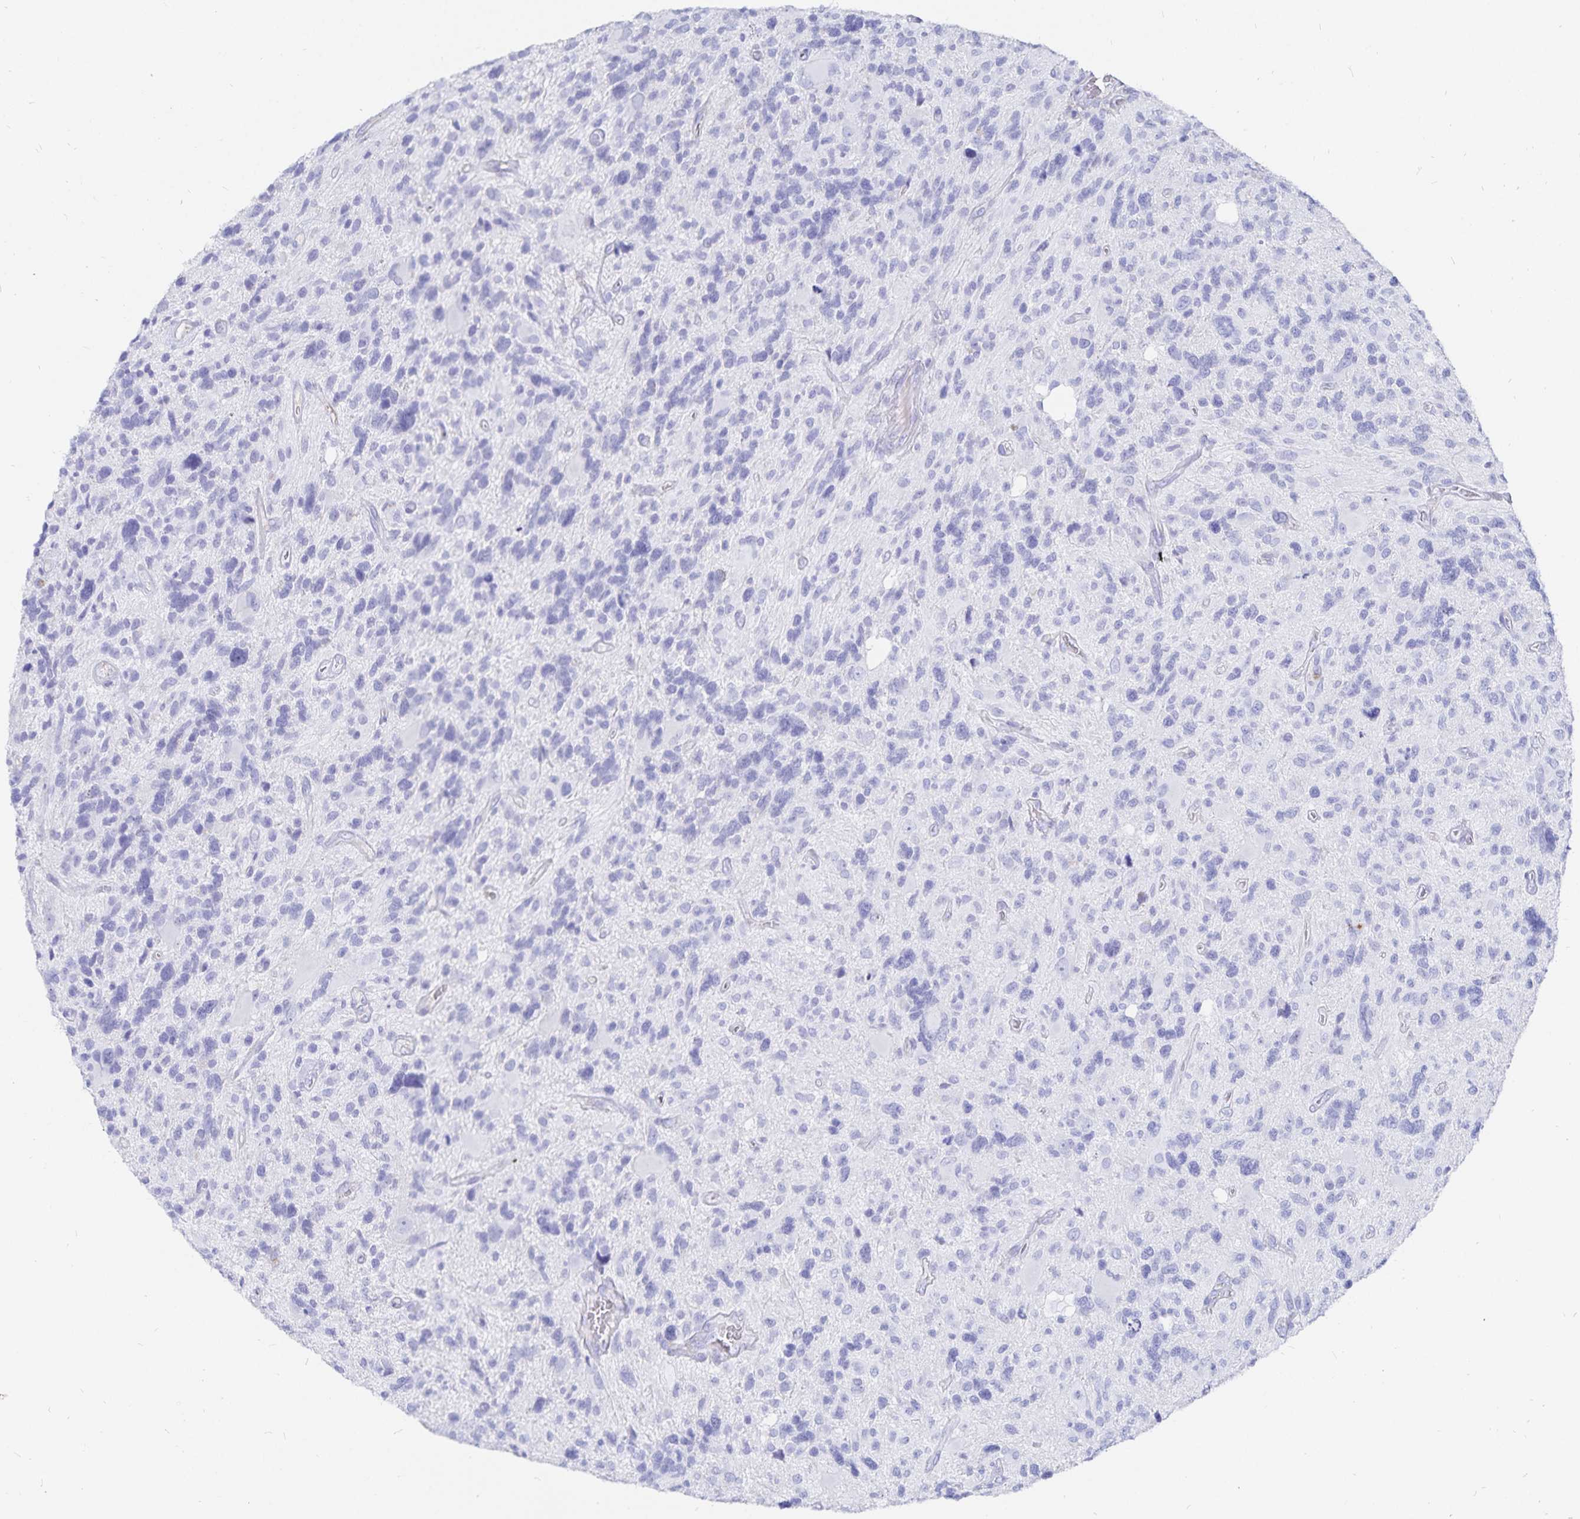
{"staining": {"intensity": "negative", "quantity": "none", "location": "none"}, "tissue": "glioma", "cell_type": "Tumor cells", "image_type": "cancer", "snomed": [{"axis": "morphology", "description": "Glioma, malignant, High grade"}, {"axis": "topography", "description": "Brain"}], "caption": "Immunohistochemistry (IHC) of human glioma displays no expression in tumor cells.", "gene": "INSL5", "patient": {"sex": "male", "age": 49}}